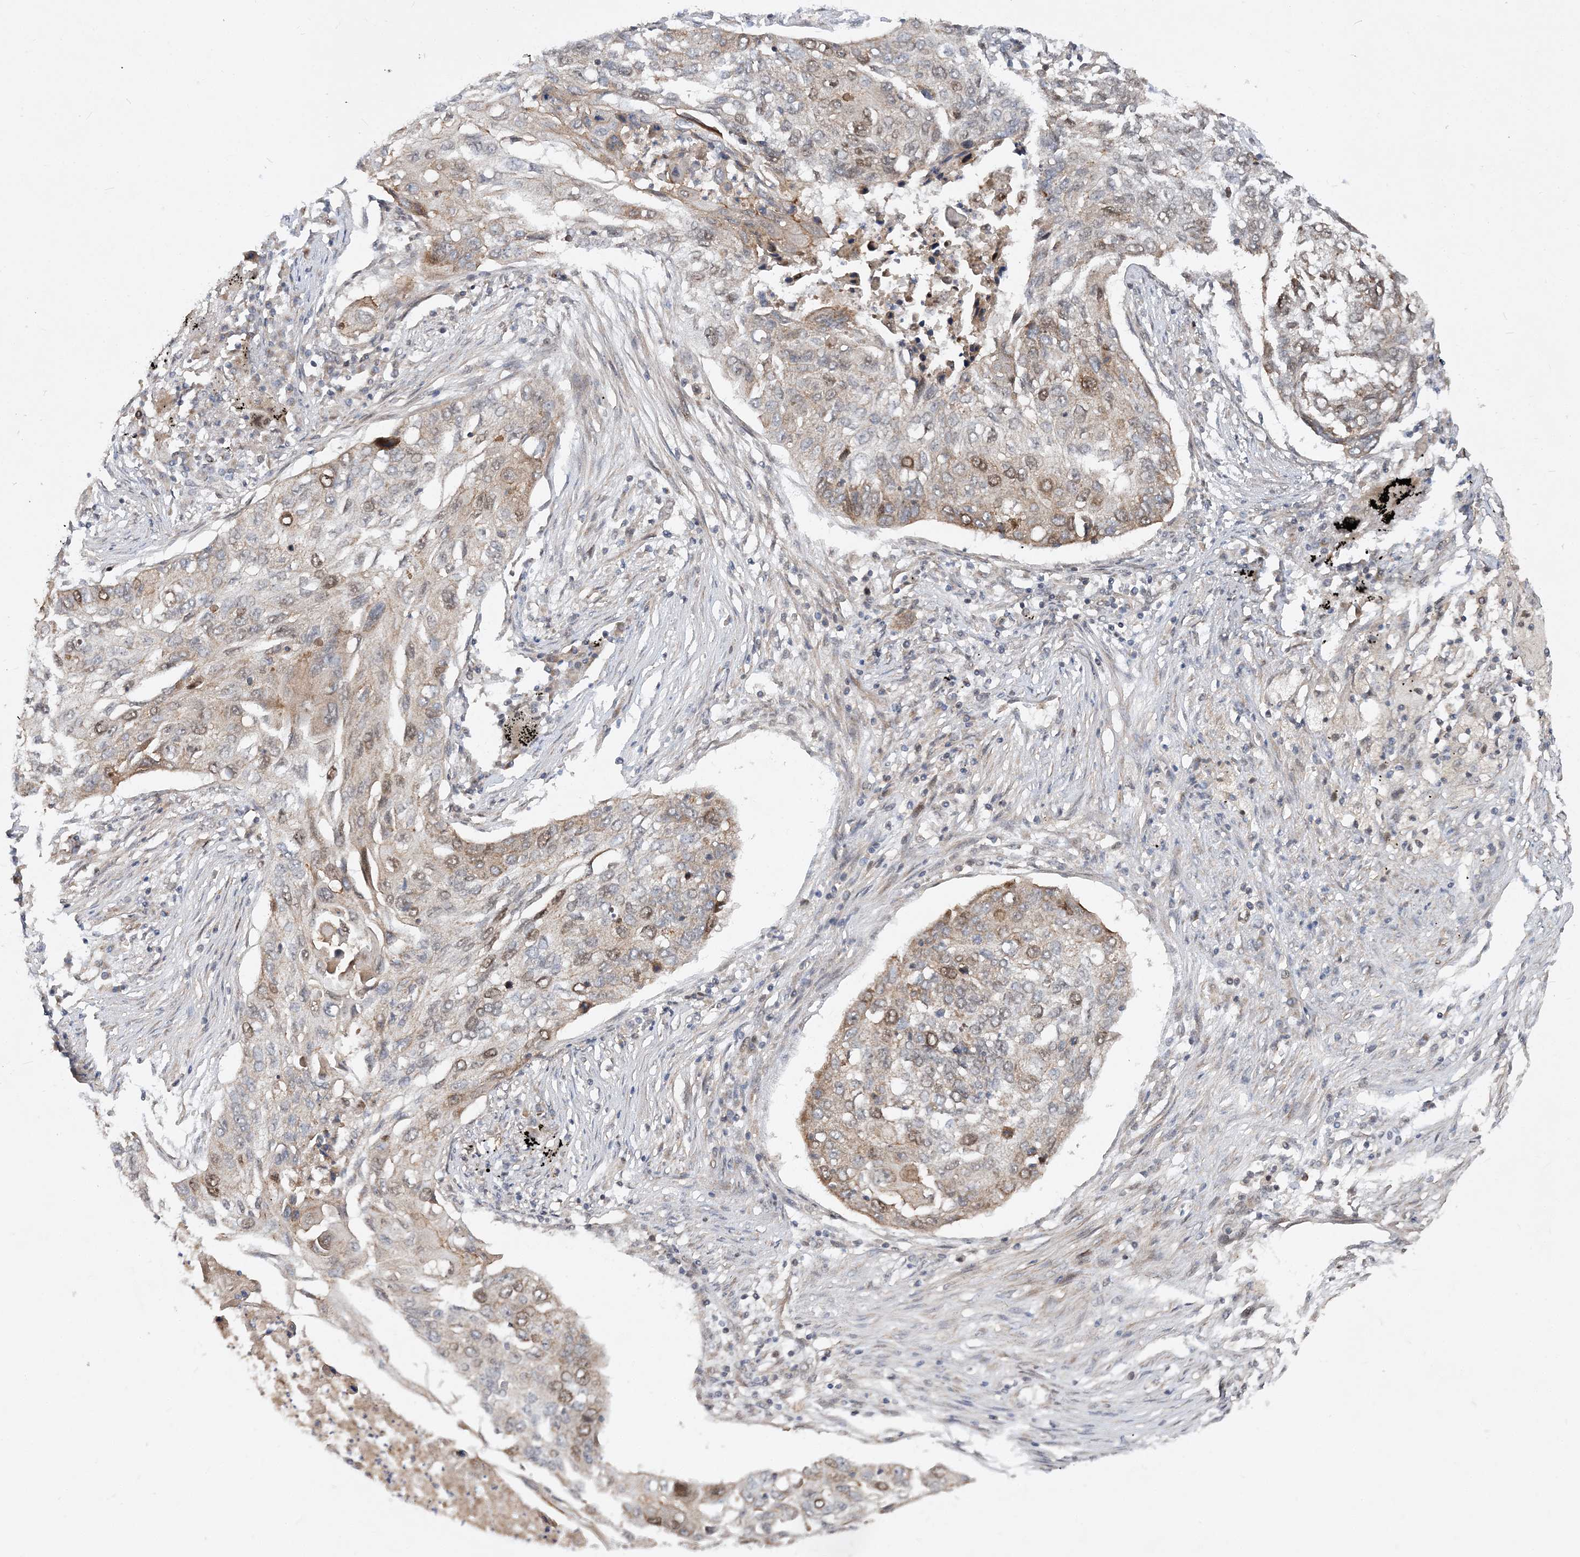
{"staining": {"intensity": "moderate", "quantity": "<25%", "location": "cytoplasmic/membranous,nuclear"}, "tissue": "lung cancer", "cell_type": "Tumor cells", "image_type": "cancer", "snomed": [{"axis": "morphology", "description": "Squamous cell carcinoma, NOS"}, {"axis": "topography", "description": "Lung"}], "caption": "Human squamous cell carcinoma (lung) stained for a protein (brown) exhibits moderate cytoplasmic/membranous and nuclear positive staining in approximately <25% of tumor cells.", "gene": "MXI1", "patient": {"sex": "female", "age": 63}}